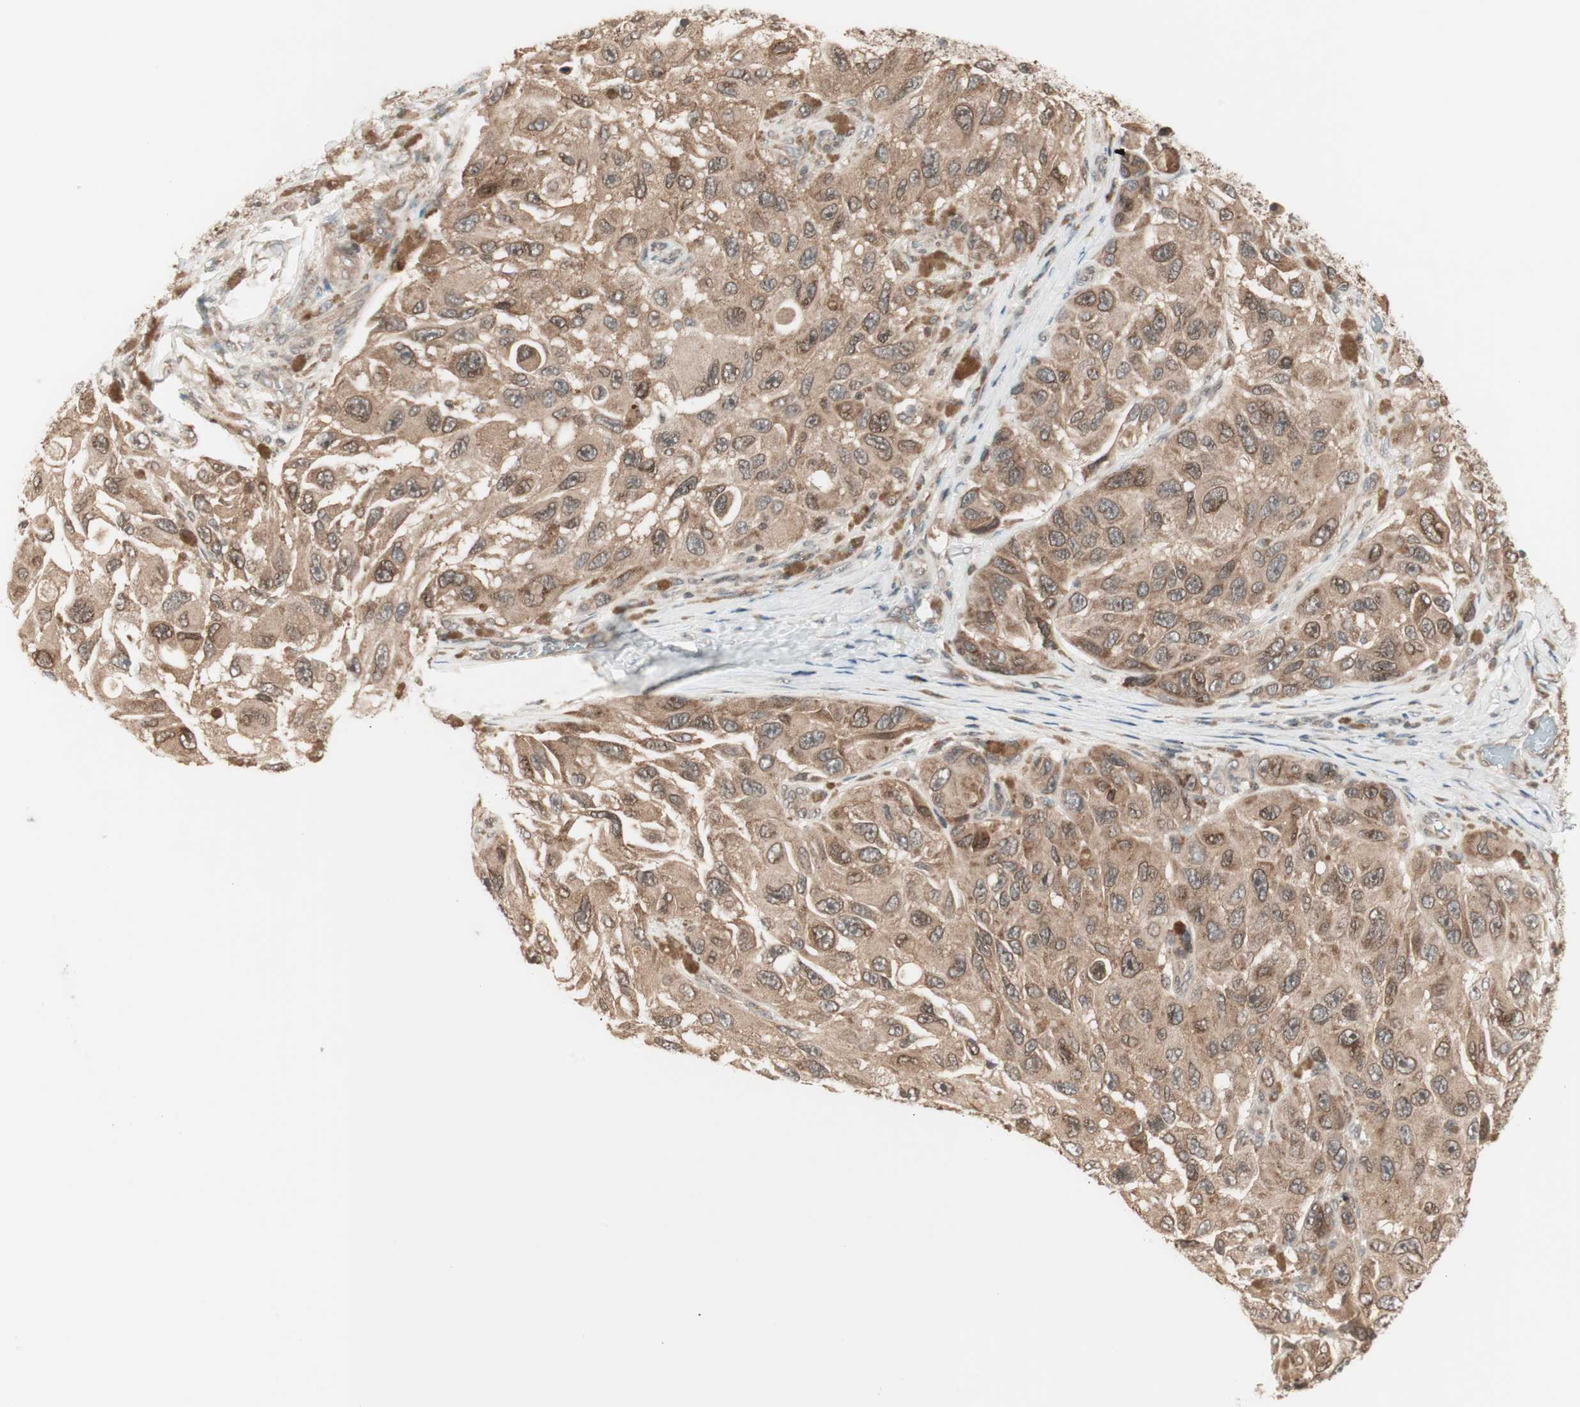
{"staining": {"intensity": "moderate", "quantity": ">75%", "location": "cytoplasmic/membranous"}, "tissue": "melanoma", "cell_type": "Tumor cells", "image_type": "cancer", "snomed": [{"axis": "morphology", "description": "Malignant melanoma, NOS"}, {"axis": "topography", "description": "Skin"}], "caption": "Melanoma stained for a protein (brown) reveals moderate cytoplasmic/membranous positive positivity in about >75% of tumor cells.", "gene": "UBE2I", "patient": {"sex": "female", "age": 73}}